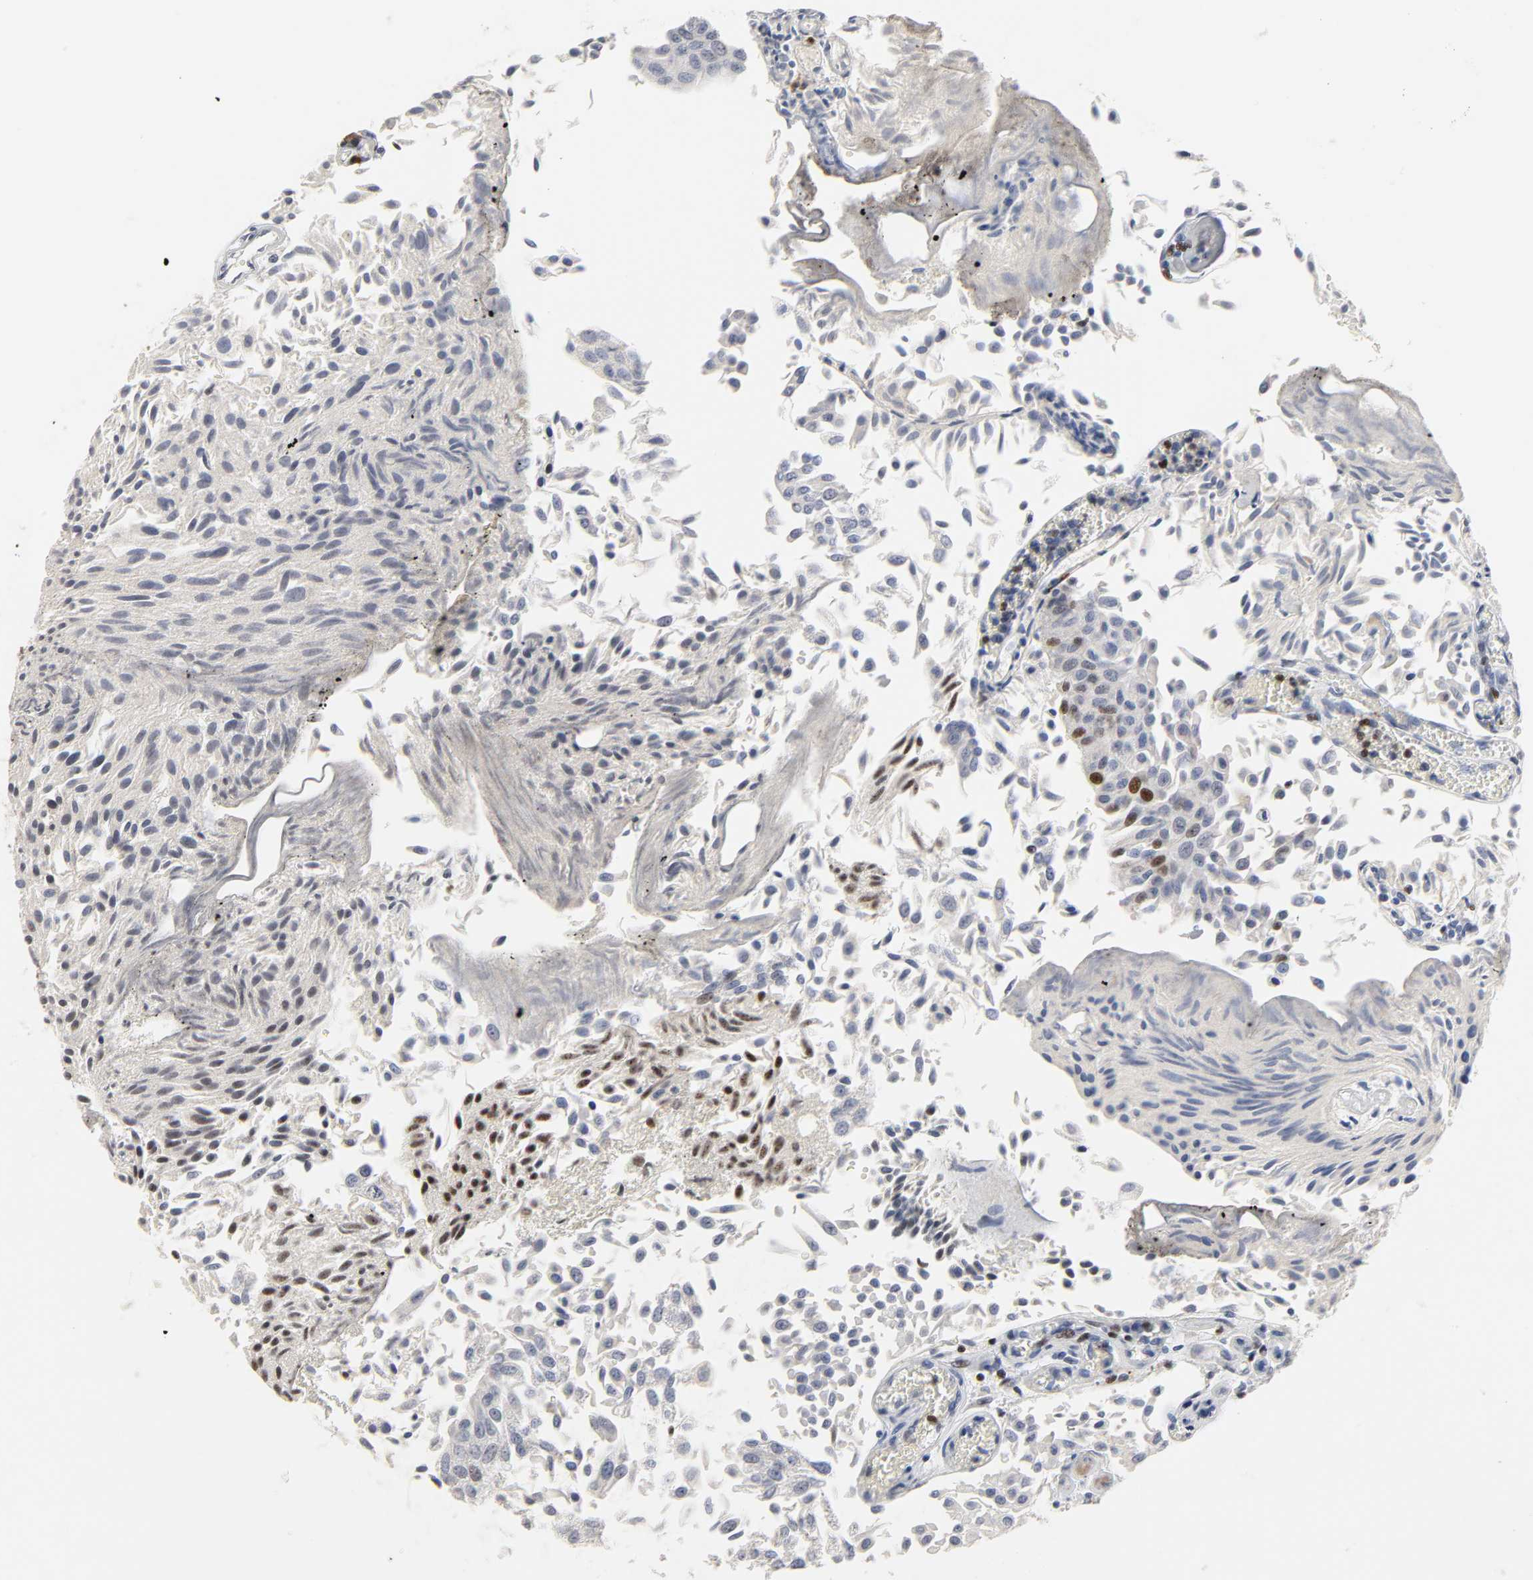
{"staining": {"intensity": "moderate", "quantity": "<25%", "location": "nuclear"}, "tissue": "urothelial cancer", "cell_type": "Tumor cells", "image_type": "cancer", "snomed": [{"axis": "morphology", "description": "Urothelial carcinoma, Low grade"}, {"axis": "topography", "description": "Urinary bladder"}], "caption": "Urothelial cancer stained with IHC demonstrates moderate nuclear positivity in approximately <25% of tumor cells.", "gene": "CREBBP", "patient": {"sex": "male", "age": 86}}